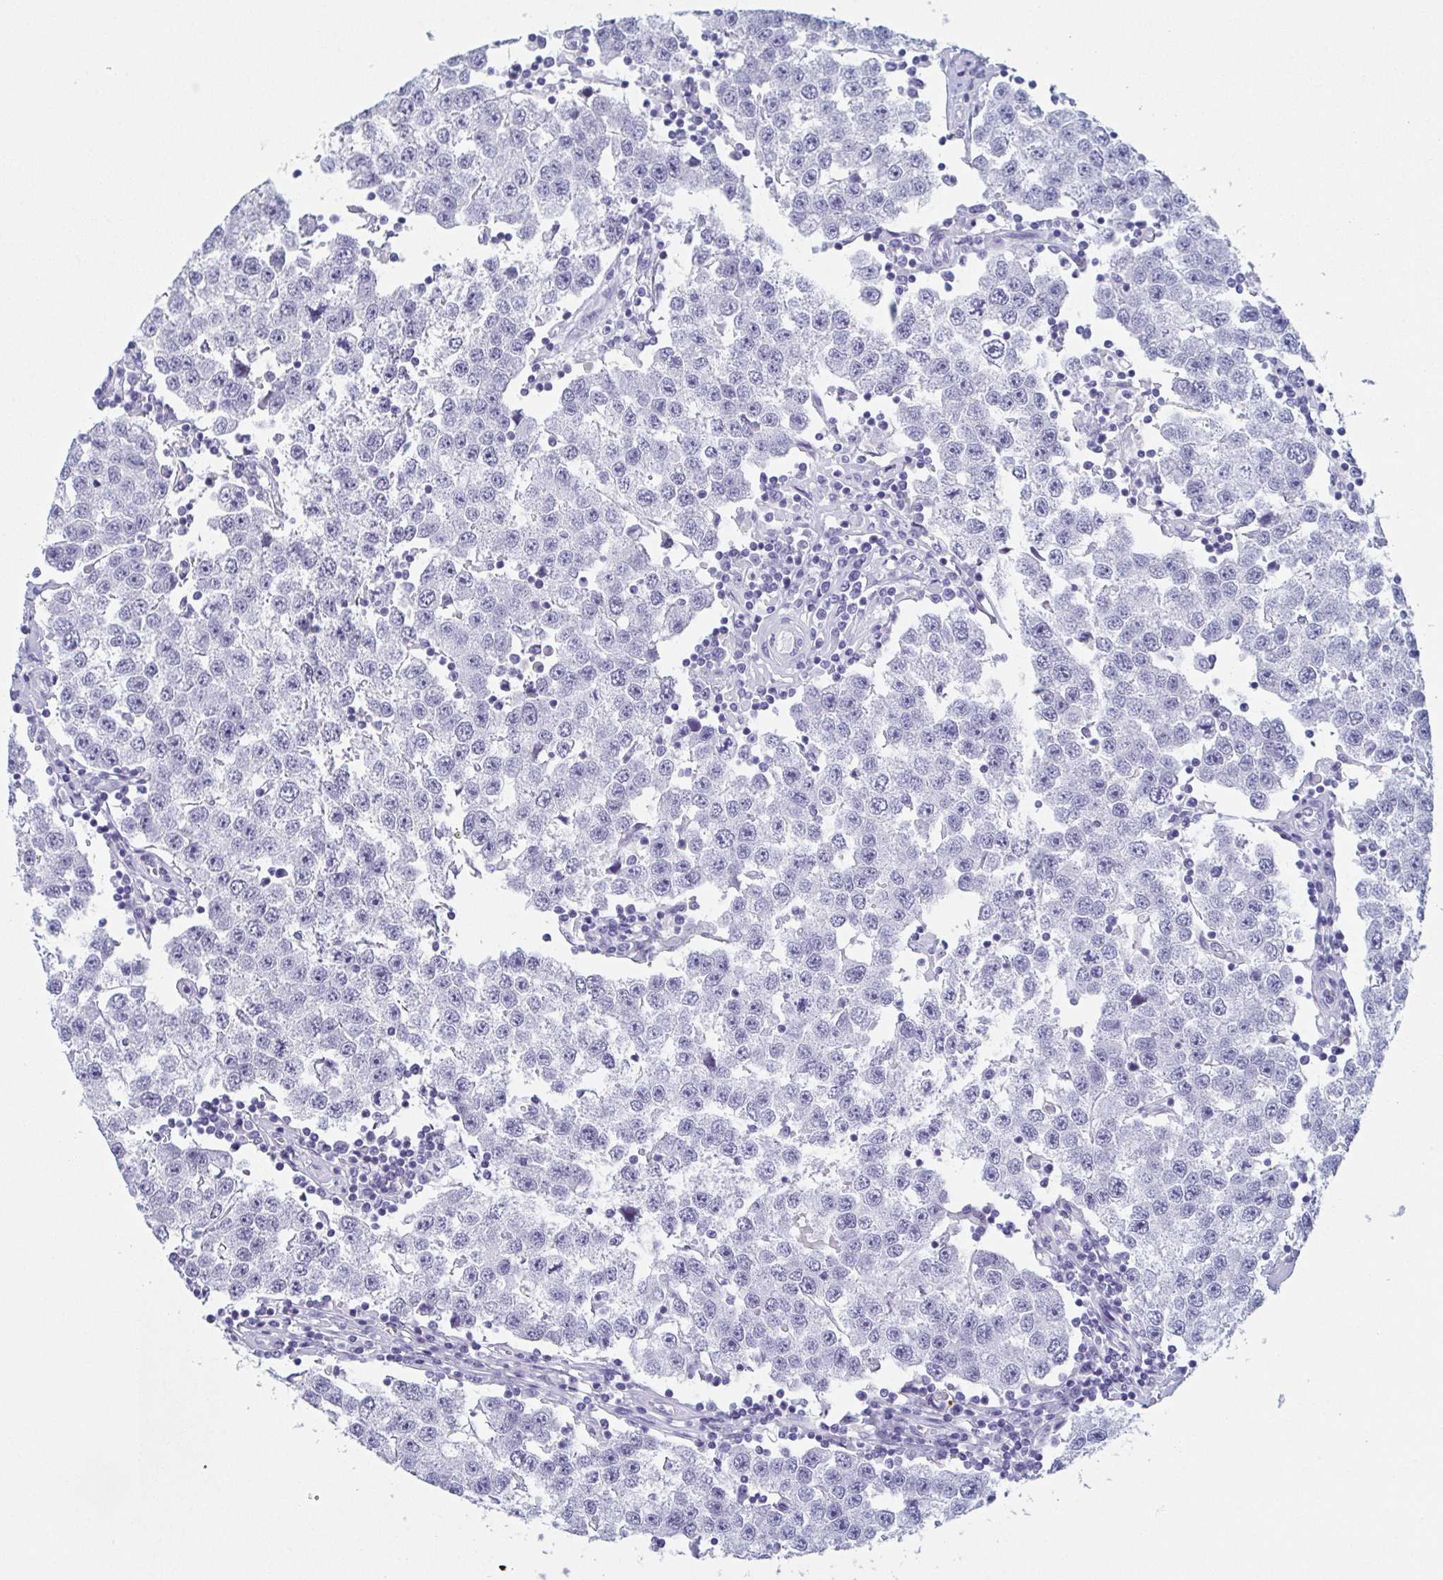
{"staining": {"intensity": "negative", "quantity": "none", "location": "none"}, "tissue": "testis cancer", "cell_type": "Tumor cells", "image_type": "cancer", "snomed": [{"axis": "morphology", "description": "Seminoma, NOS"}, {"axis": "topography", "description": "Testis"}], "caption": "This image is of testis seminoma stained with immunohistochemistry (IHC) to label a protein in brown with the nuclei are counter-stained blue. There is no staining in tumor cells.", "gene": "REG4", "patient": {"sex": "male", "age": 34}}